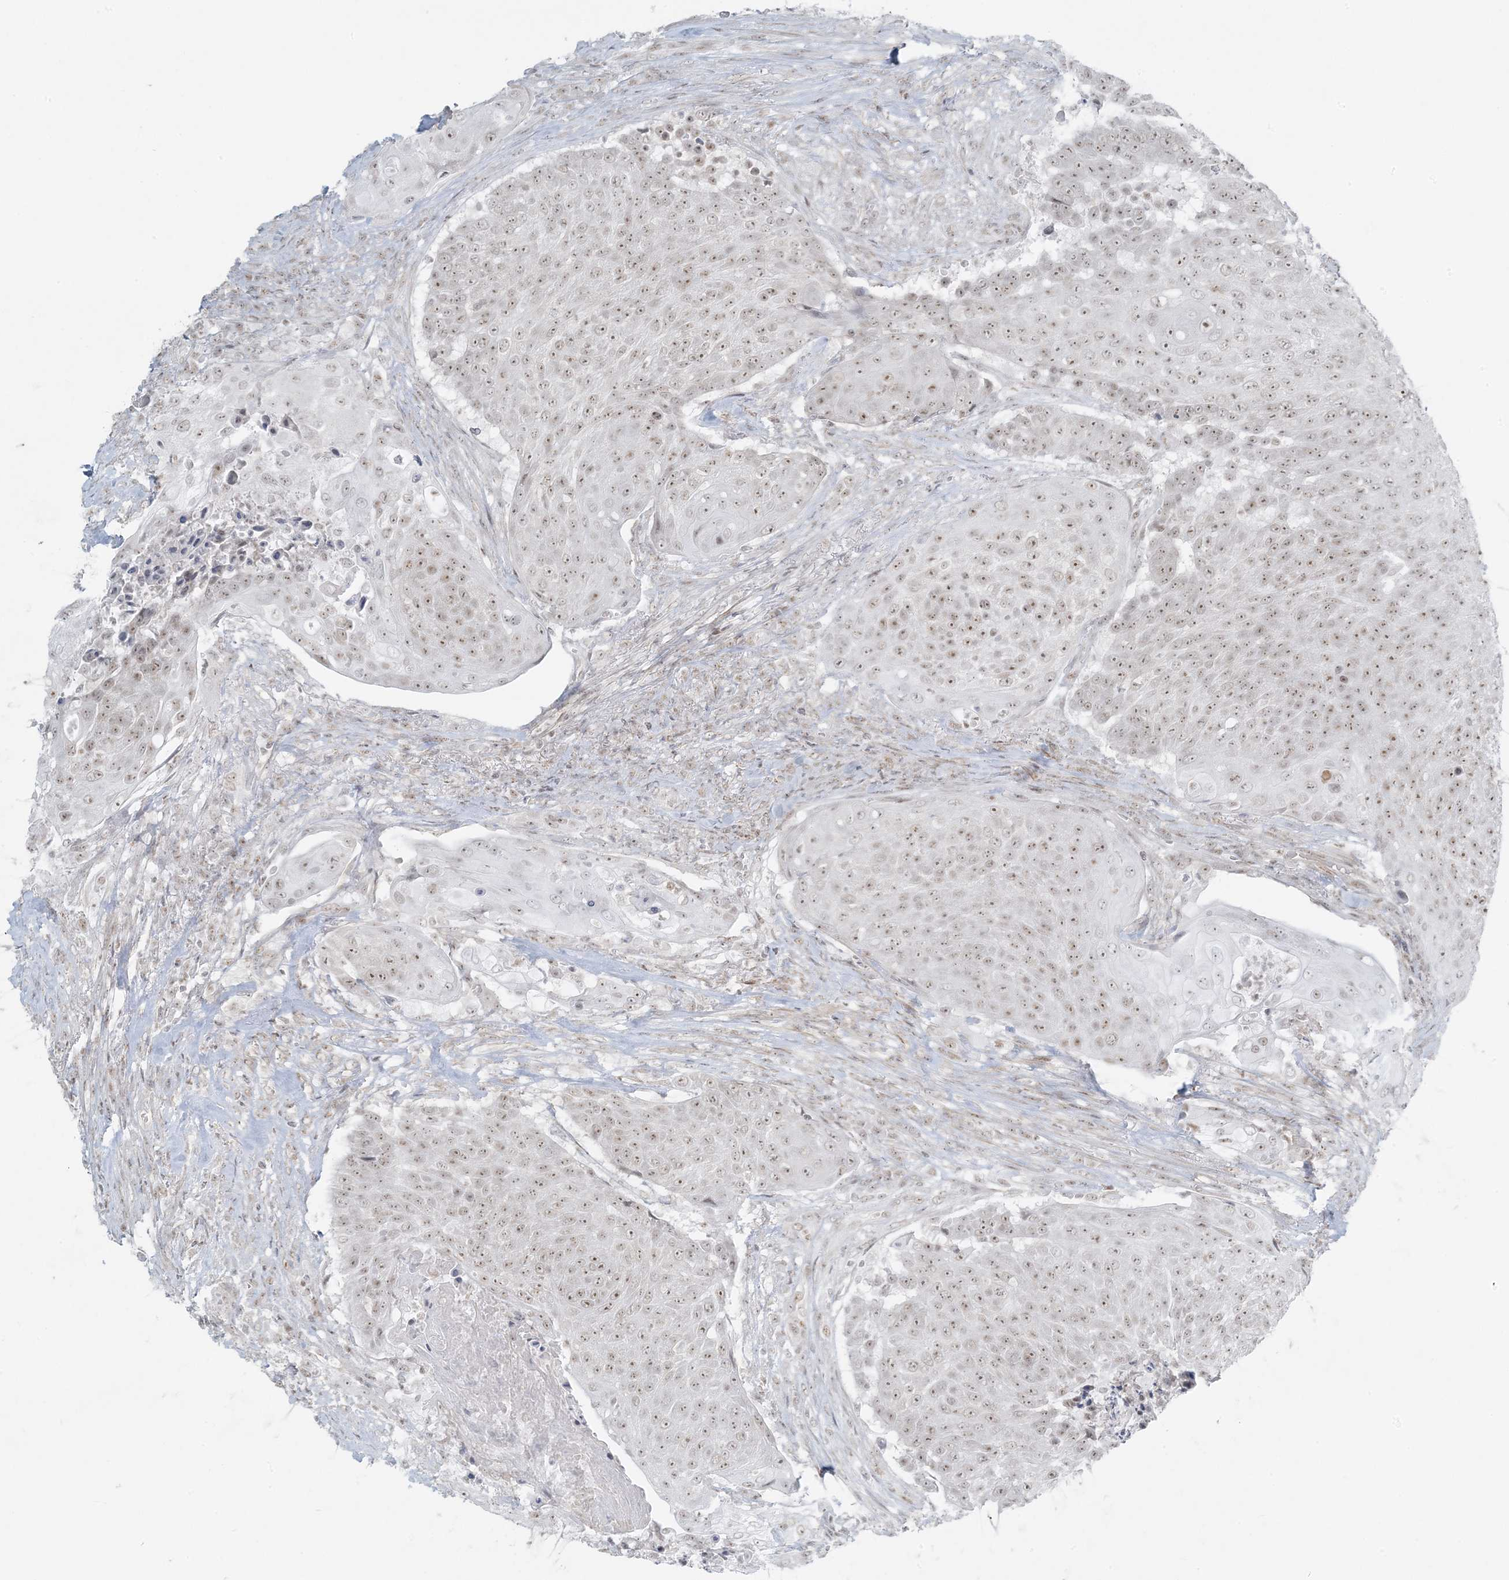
{"staining": {"intensity": "moderate", "quantity": ">75%", "location": "nuclear"}, "tissue": "urothelial cancer", "cell_type": "Tumor cells", "image_type": "cancer", "snomed": [{"axis": "morphology", "description": "Urothelial carcinoma, High grade"}, {"axis": "topography", "description": "Urinary bladder"}], "caption": "A histopathology image of human high-grade urothelial carcinoma stained for a protein shows moderate nuclear brown staining in tumor cells.", "gene": "ZNF787", "patient": {"sex": "female", "age": 63}}